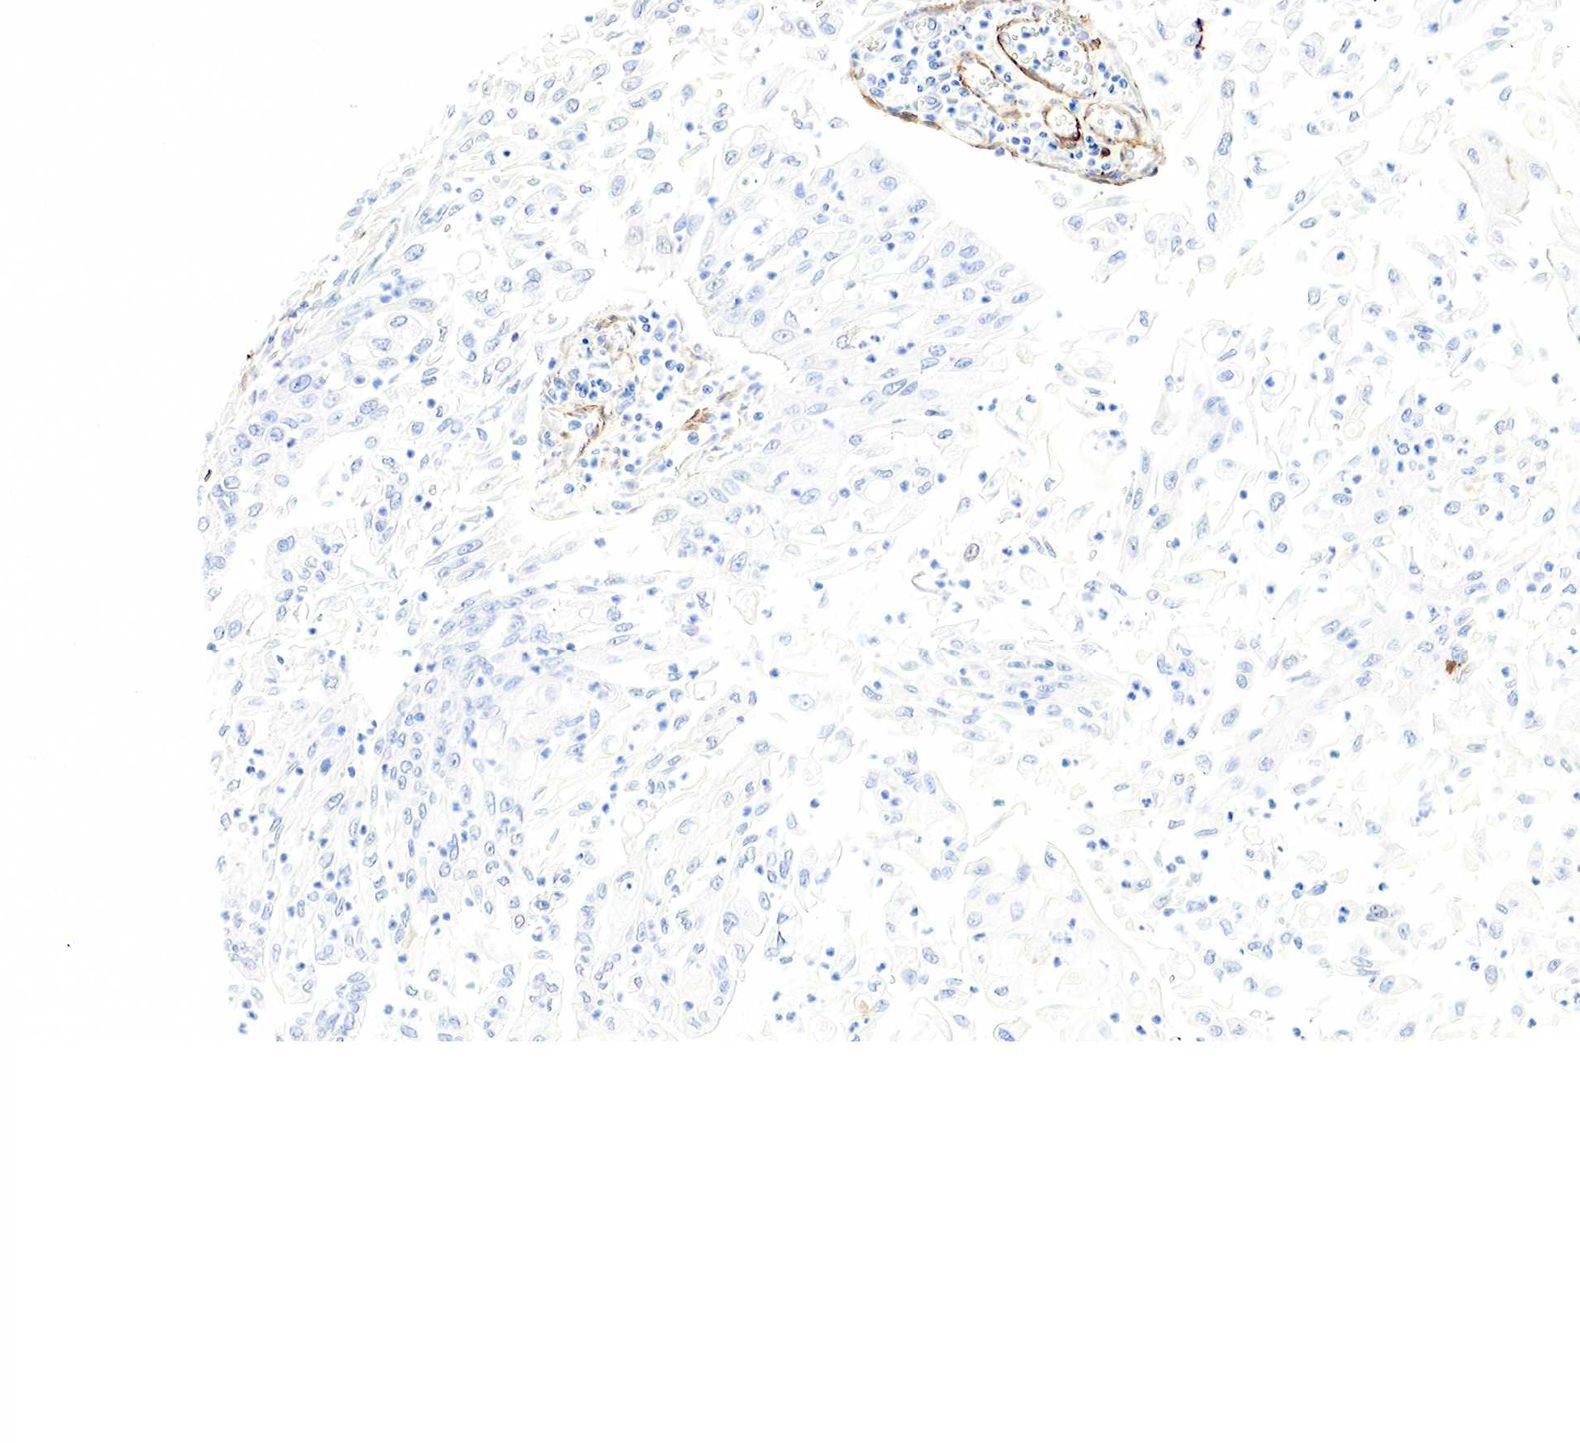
{"staining": {"intensity": "negative", "quantity": "none", "location": "none"}, "tissue": "endometrial cancer", "cell_type": "Tumor cells", "image_type": "cancer", "snomed": [{"axis": "morphology", "description": "Adenocarcinoma, NOS"}, {"axis": "topography", "description": "Endometrium"}], "caption": "IHC micrograph of endometrial adenocarcinoma stained for a protein (brown), which displays no positivity in tumor cells.", "gene": "ACTA1", "patient": {"sex": "female", "age": 75}}